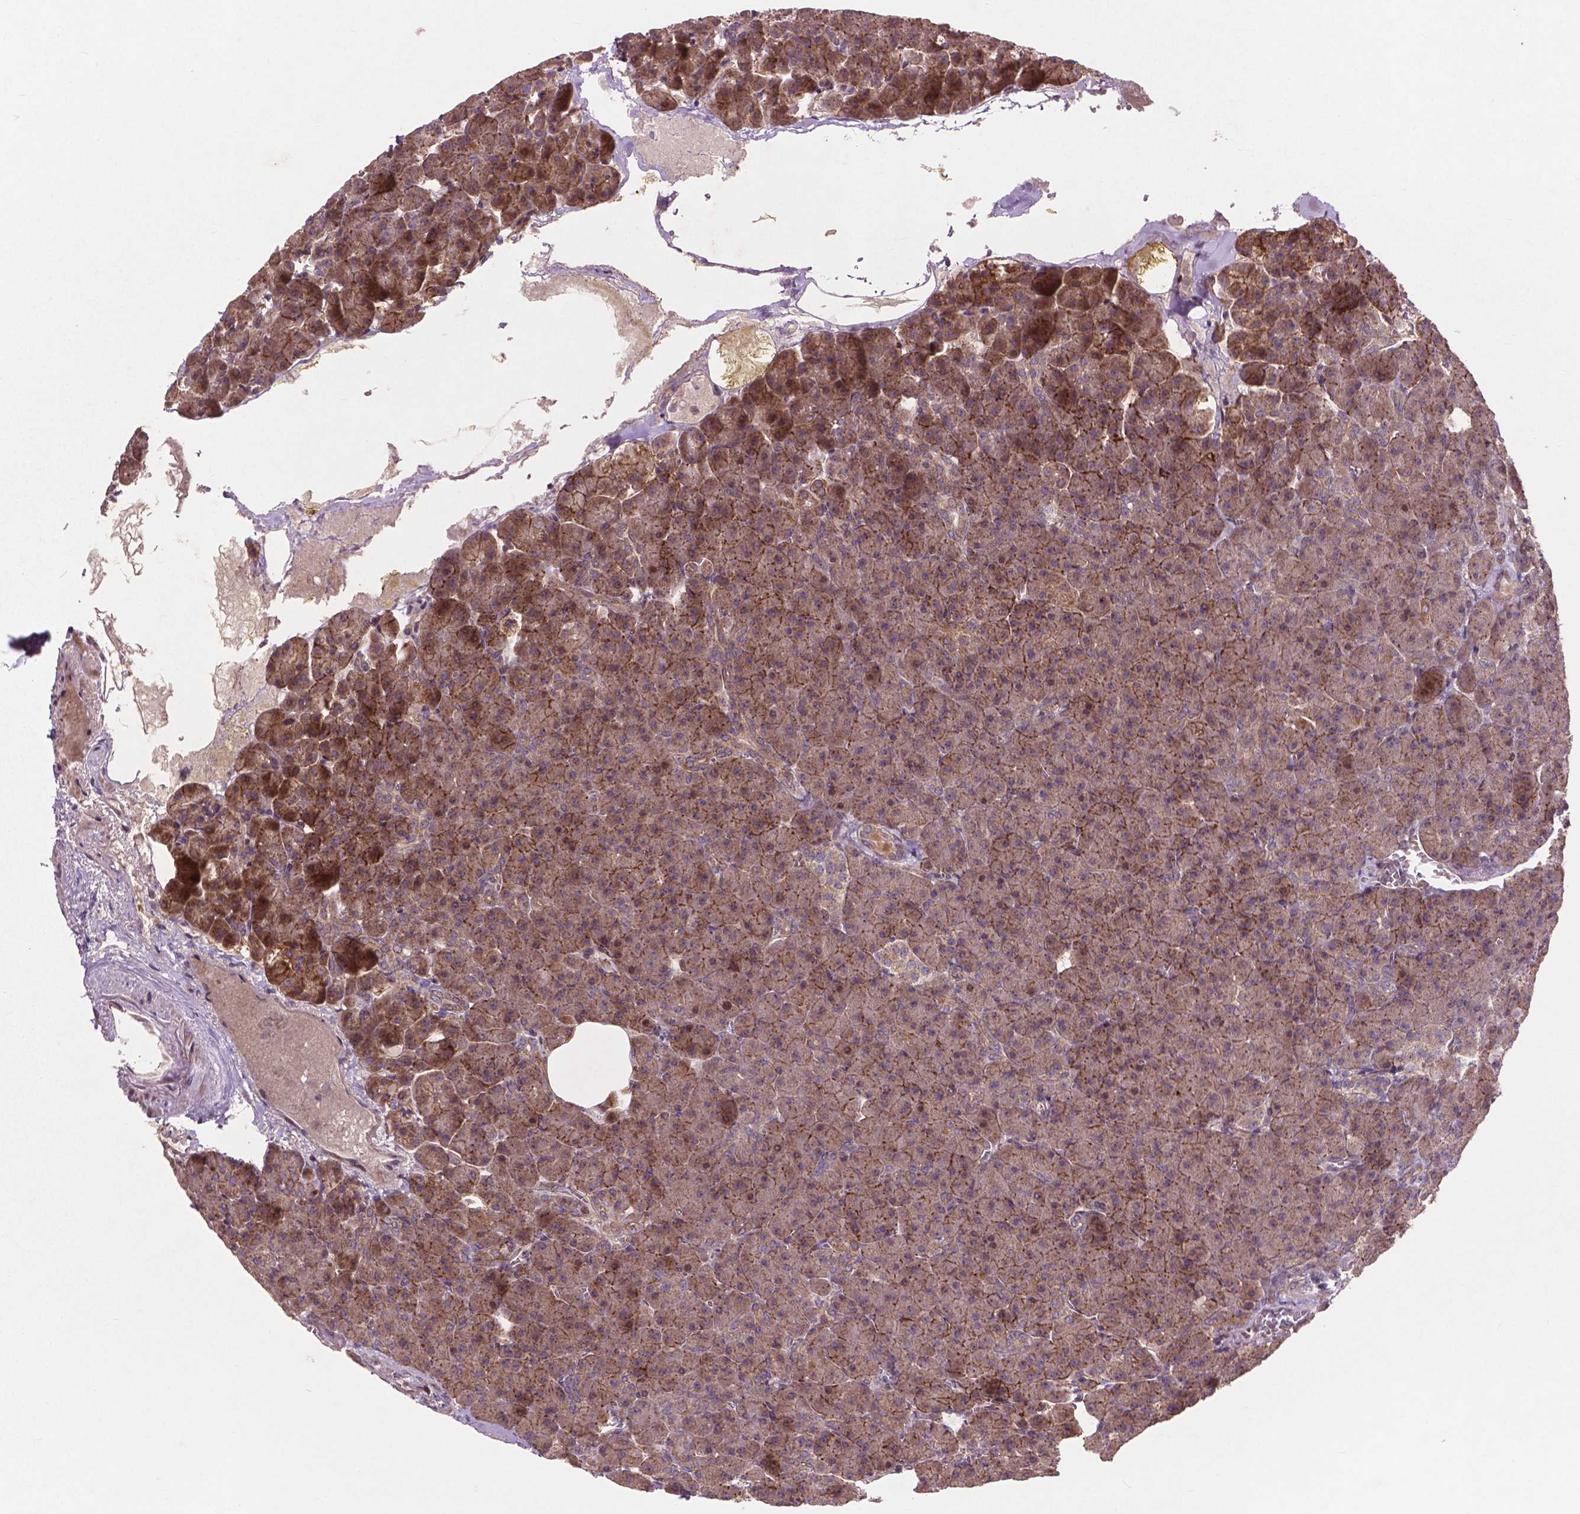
{"staining": {"intensity": "moderate", "quantity": "25%-75%", "location": "cytoplasmic/membranous"}, "tissue": "pancreas", "cell_type": "Exocrine glandular cells", "image_type": "normal", "snomed": [{"axis": "morphology", "description": "Normal tissue, NOS"}, {"axis": "topography", "description": "Pancreas"}], "caption": "Pancreas stained with DAB immunohistochemistry demonstrates medium levels of moderate cytoplasmic/membranous staining in about 25%-75% of exocrine glandular cells. (Stains: DAB (3,3'-diaminobenzidine) in brown, nuclei in blue, Microscopy: brightfield microscopy at high magnification).", "gene": "B3GALNT2", "patient": {"sex": "female", "age": 74}}